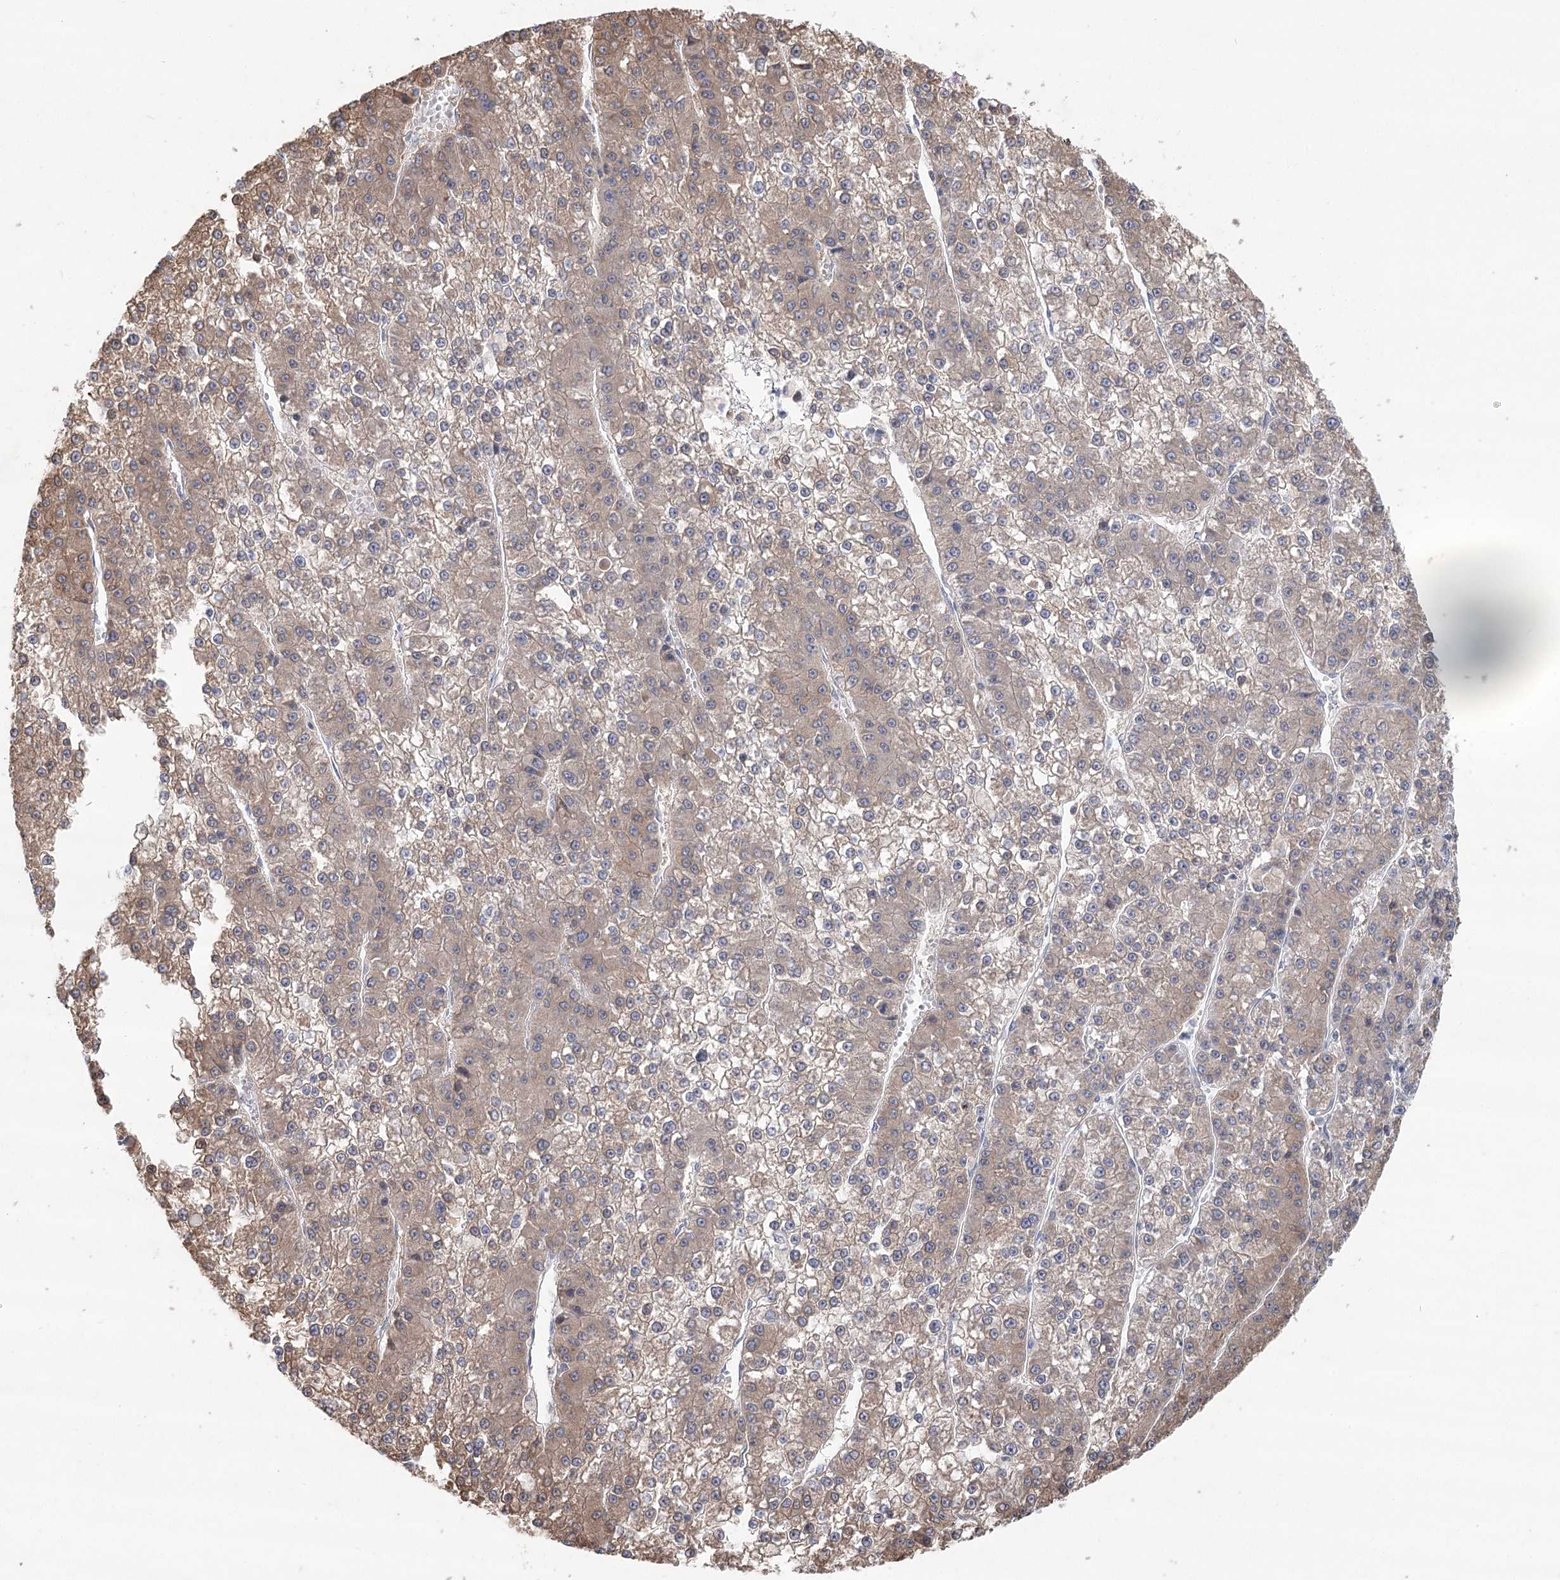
{"staining": {"intensity": "moderate", "quantity": ">75%", "location": "cytoplasmic/membranous"}, "tissue": "liver cancer", "cell_type": "Tumor cells", "image_type": "cancer", "snomed": [{"axis": "morphology", "description": "Carcinoma, Hepatocellular, NOS"}, {"axis": "topography", "description": "Liver"}], "caption": "Liver hepatocellular carcinoma was stained to show a protein in brown. There is medium levels of moderate cytoplasmic/membranous positivity in about >75% of tumor cells.", "gene": "METTL24", "patient": {"sex": "female", "age": 73}}